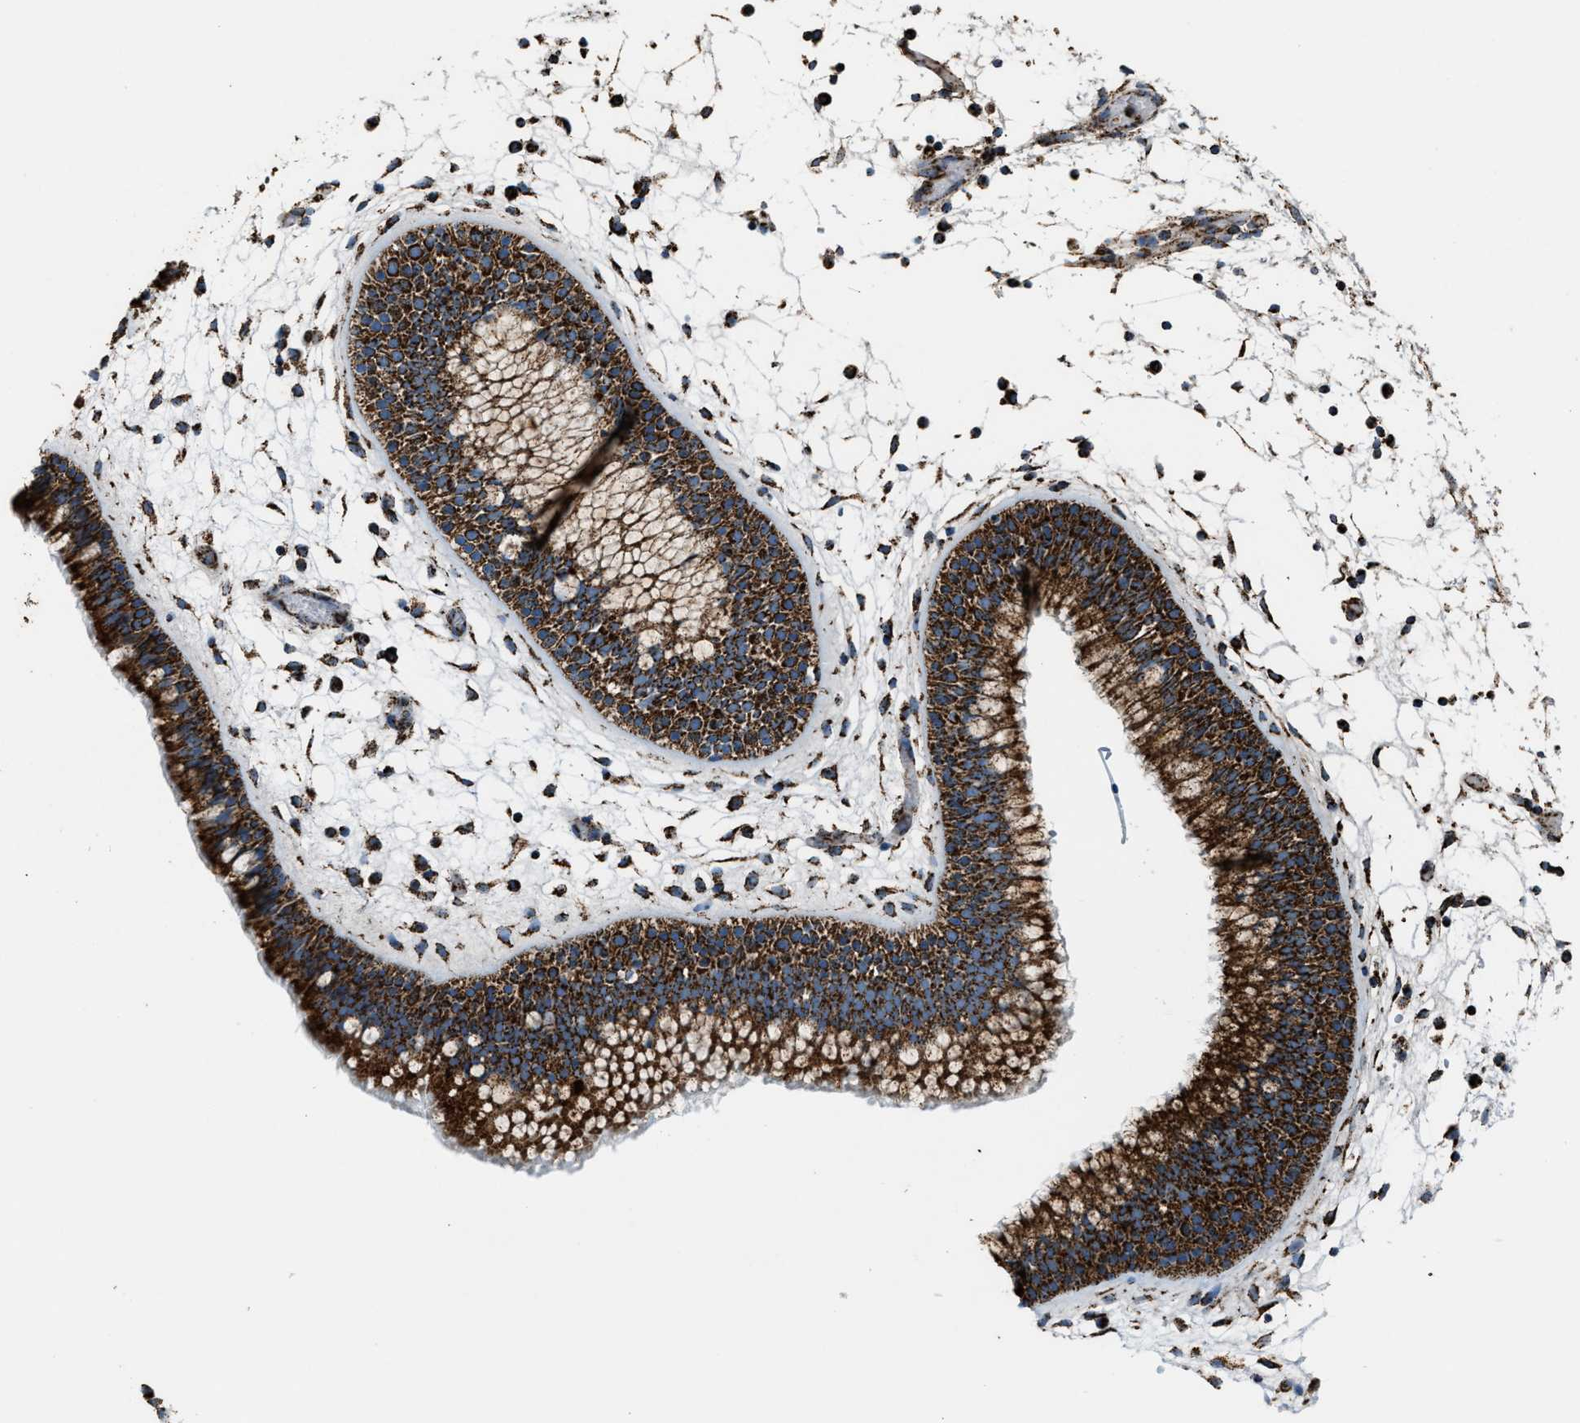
{"staining": {"intensity": "strong", "quantity": ">75%", "location": "cytoplasmic/membranous"}, "tissue": "nasopharynx", "cell_type": "Respiratory epithelial cells", "image_type": "normal", "snomed": [{"axis": "morphology", "description": "Normal tissue, NOS"}, {"axis": "morphology", "description": "Inflammation, NOS"}, {"axis": "topography", "description": "Nasopharynx"}], "caption": "High-power microscopy captured an IHC image of unremarkable nasopharynx, revealing strong cytoplasmic/membranous staining in about >75% of respiratory epithelial cells. The protein is shown in brown color, while the nuclei are stained blue.", "gene": "MDH2", "patient": {"sex": "male", "age": 48}}